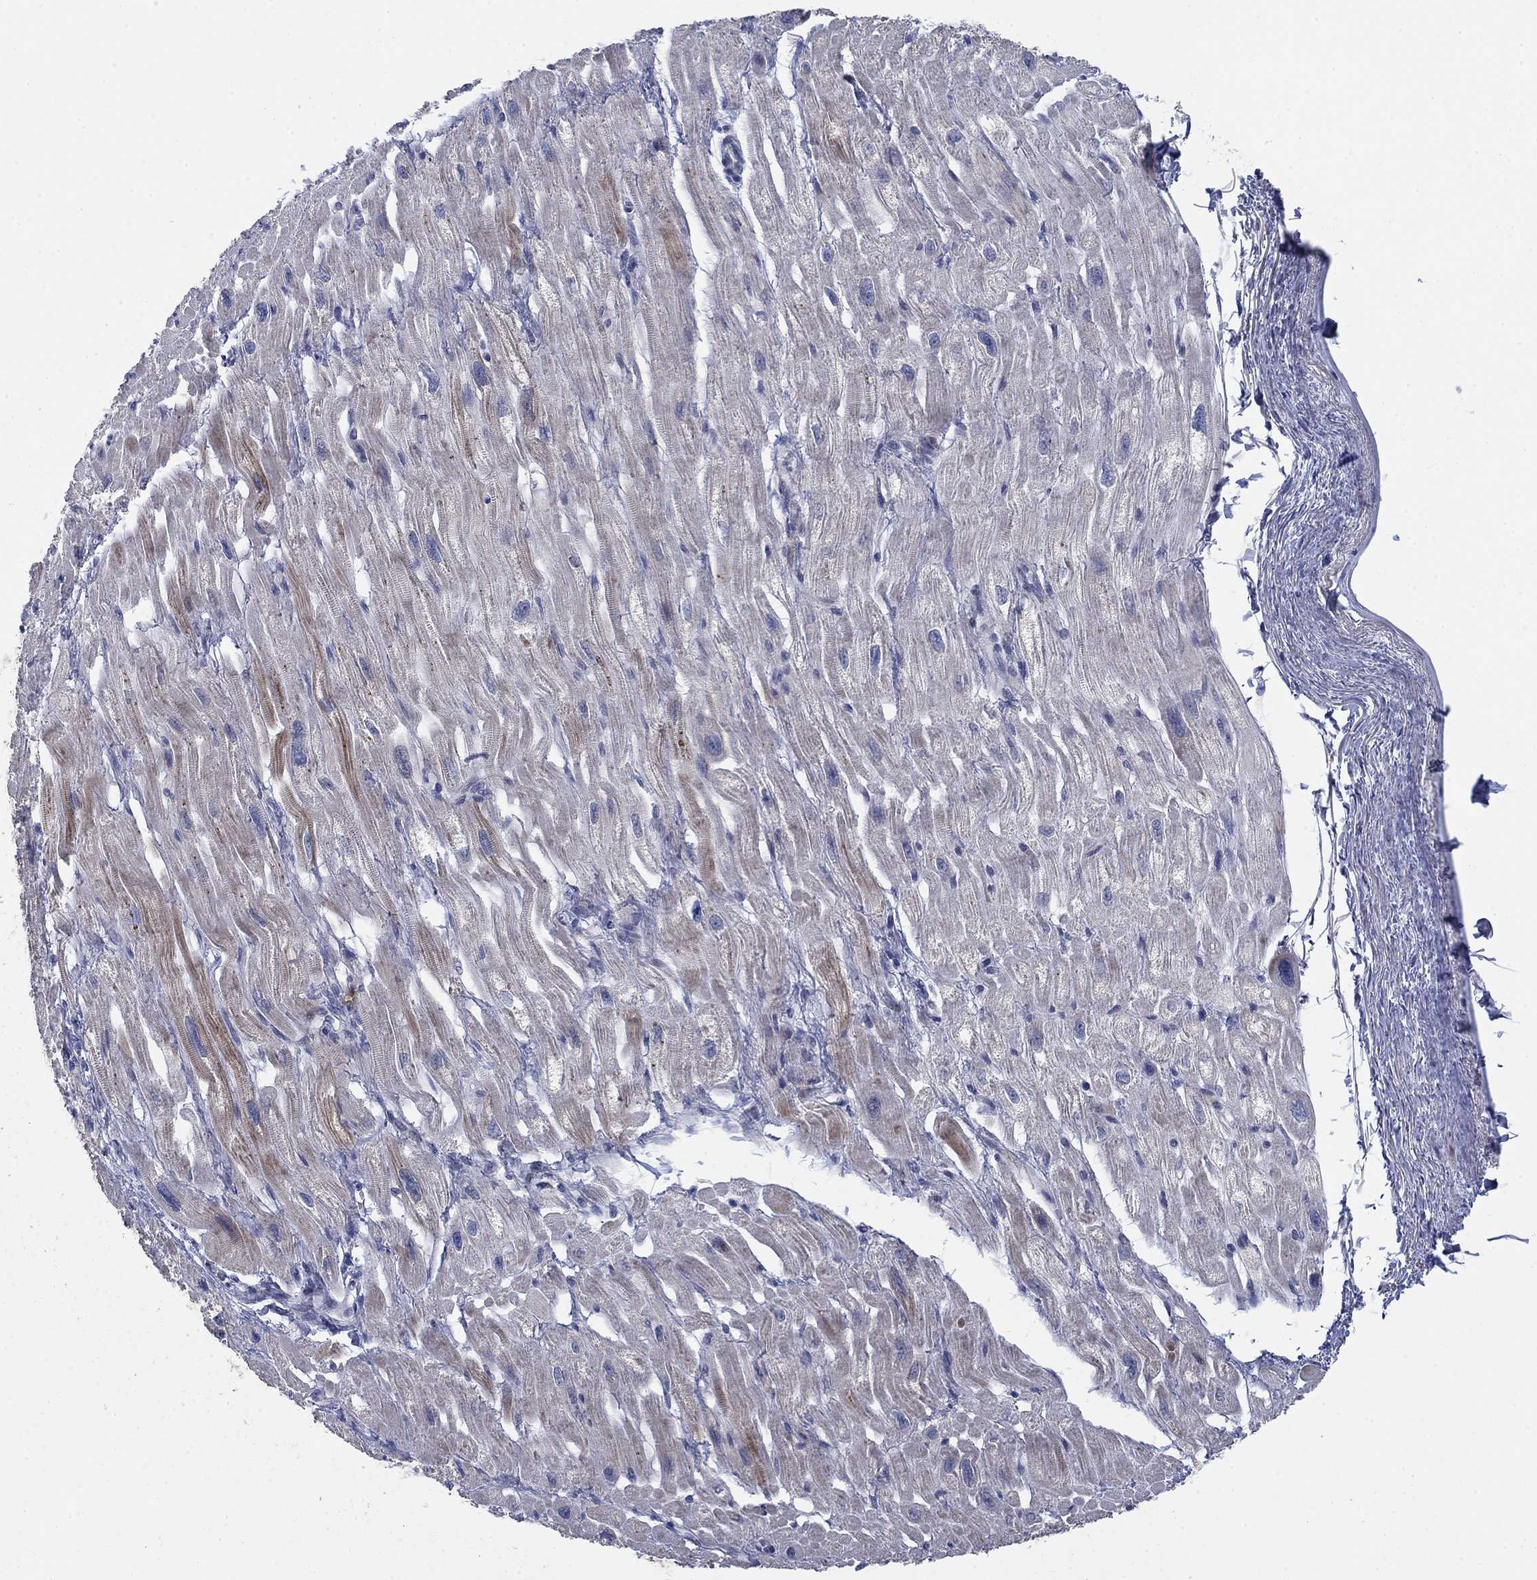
{"staining": {"intensity": "moderate", "quantity": "25%-75%", "location": "cytoplasmic/membranous"}, "tissue": "heart muscle", "cell_type": "Cardiomyocytes", "image_type": "normal", "snomed": [{"axis": "morphology", "description": "Normal tissue, NOS"}, {"axis": "topography", "description": "Heart"}], "caption": "Protein staining displays moderate cytoplasmic/membranous staining in approximately 25%-75% of cardiomyocytes in normal heart muscle.", "gene": "TMEM249", "patient": {"sex": "male", "age": 66}}